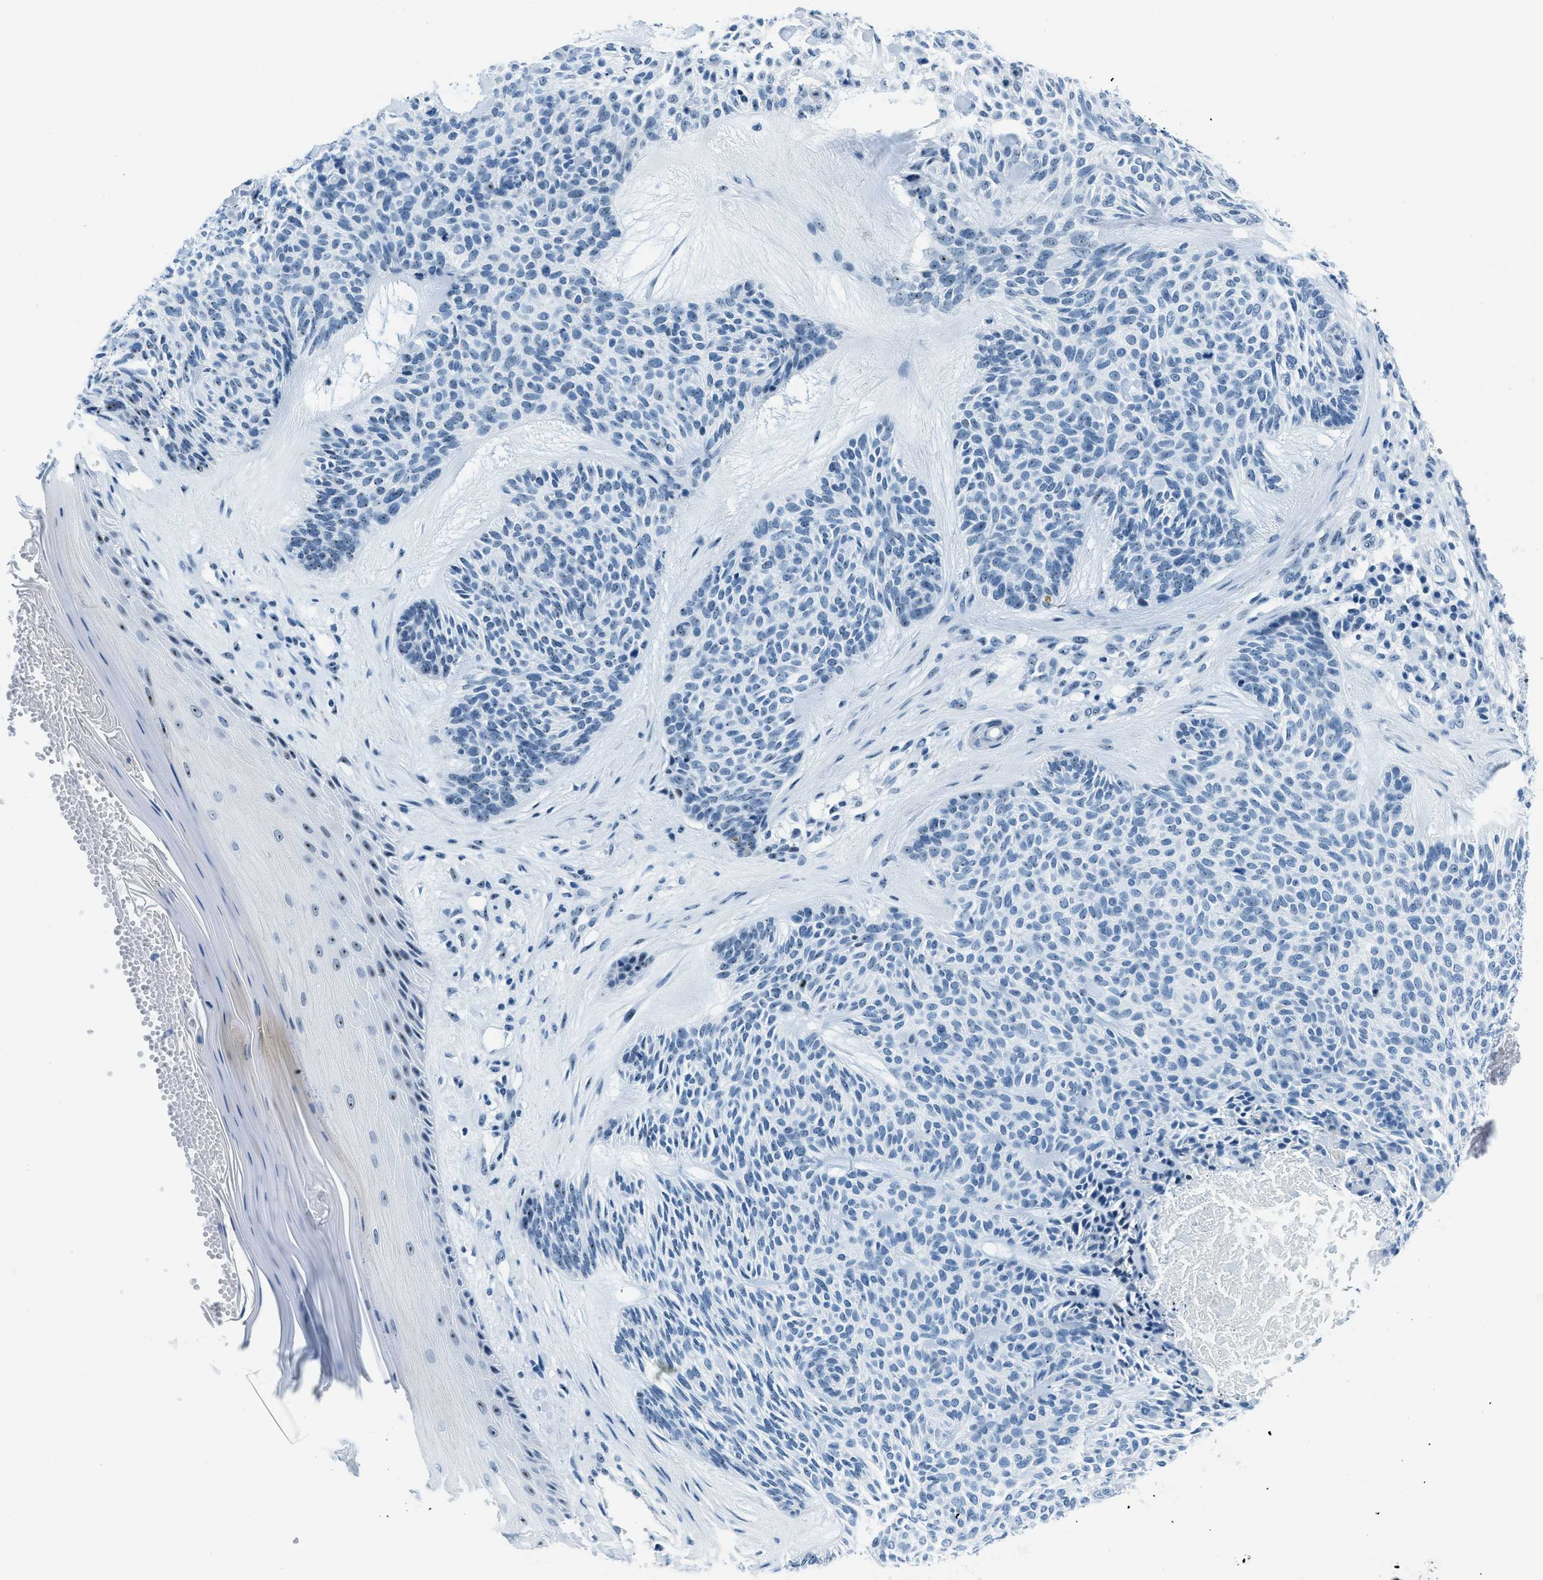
{"staining": {"intensity": "negative", "quantity": "none", "location": "none"}, "tissue": "skin cancer", "cell_type": "Tumor cells", "image_type": "cancer", "snomed": [{"axis": "morphology", "description": "Basal cell carcinoma"}, {"axis": "topography", "description": "Skin"}], "caption": "Immunohistochemistry (IHC) image of skin cancer (basal cell carcinoma) stained for a protein (brown), which displays no positivity in tumor cells.", "gene": "PLA2G2A", "patient": {"sex": "male", "age": 55}}